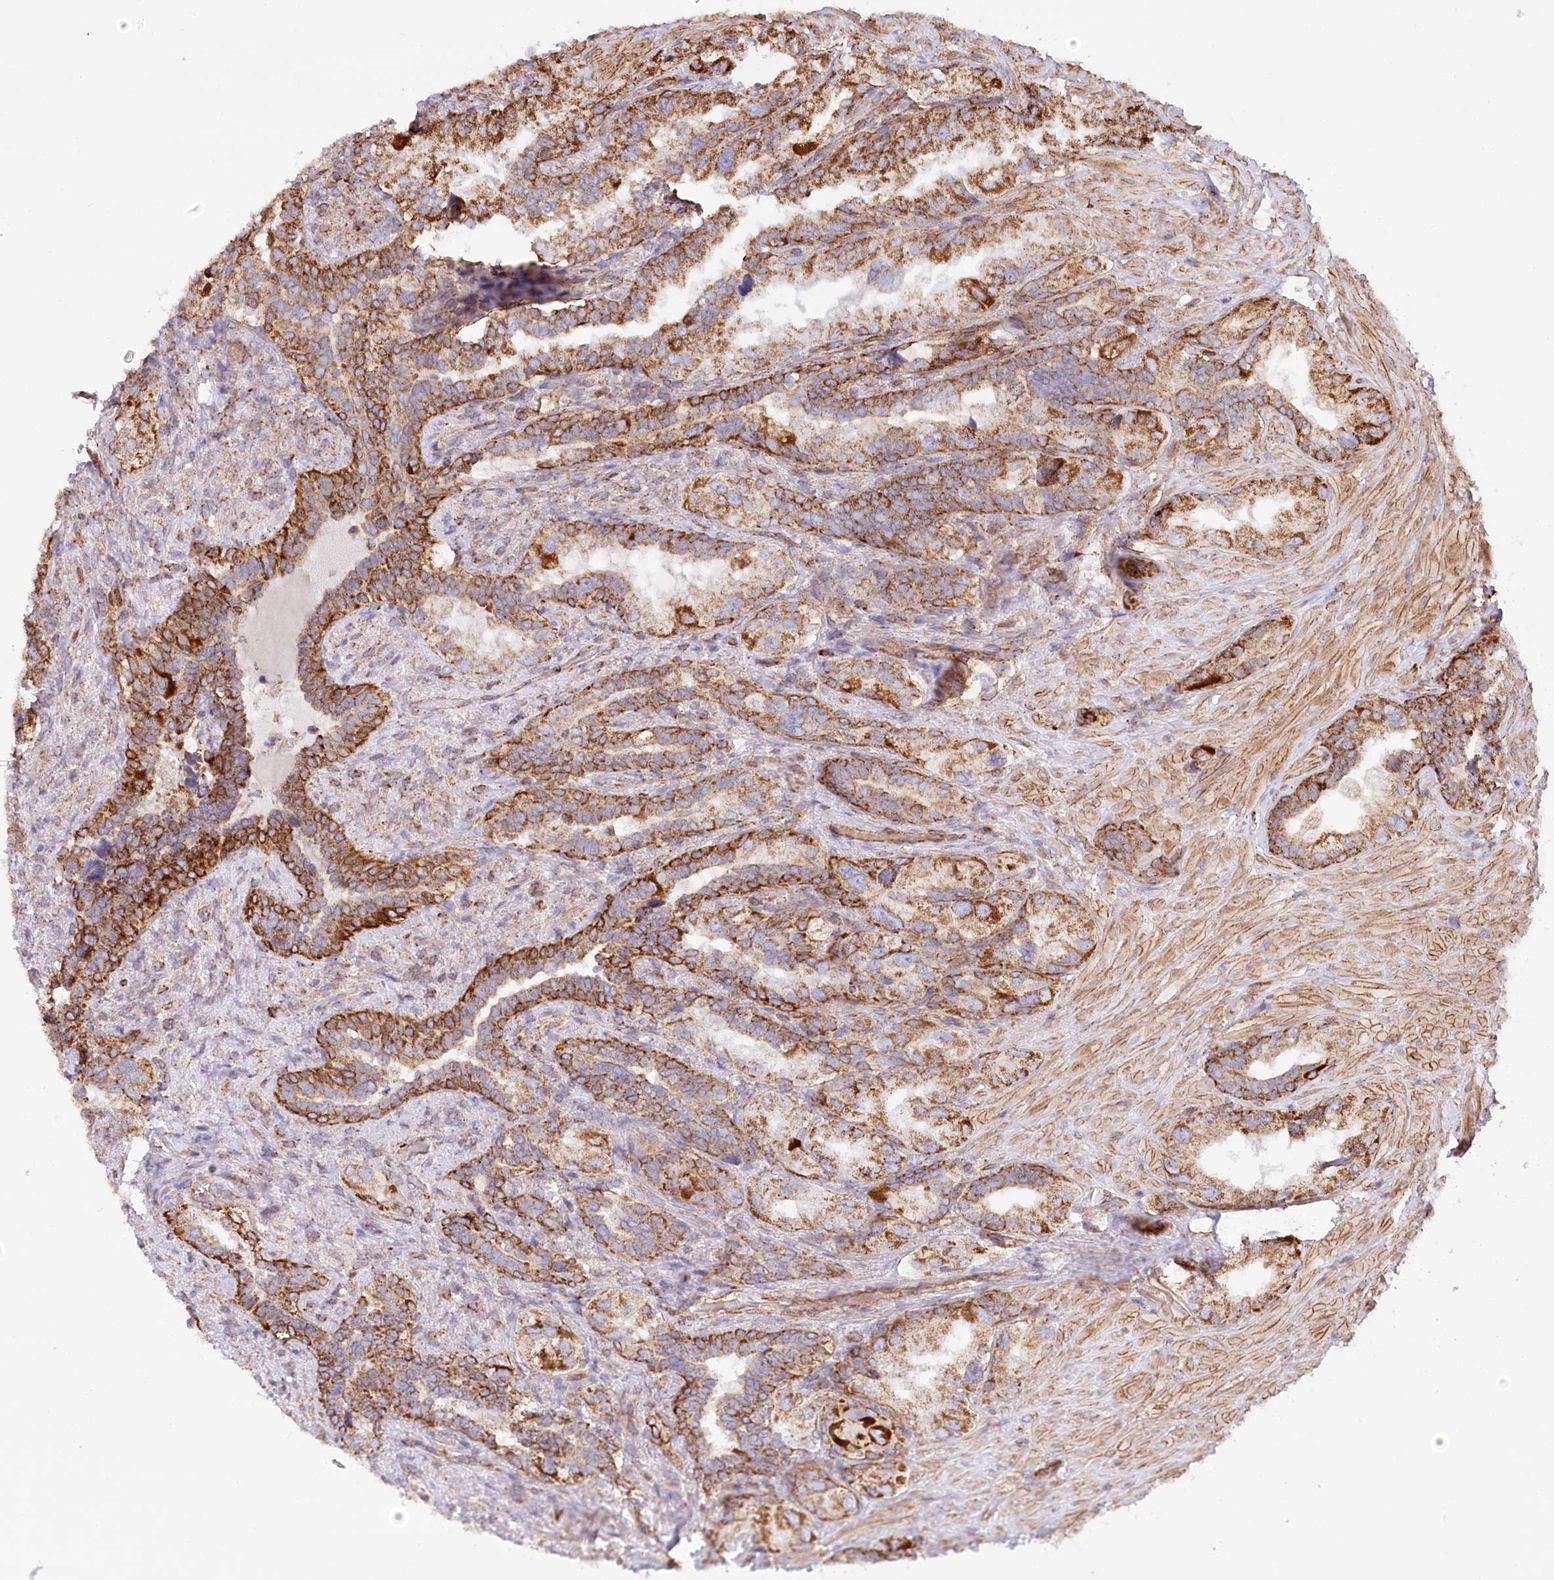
{"staining": {"intensity": "strong", "quantity": ">75%", "location": "cytoplasmic/membranous"}, "tissue": "seminal vesicle", "cell_type": "Glandular cells", "image_type": "normal", "snomed": [{"axis": "morphology", "description": "Normal tissue, NOS"}, {"axis": "topography", "description": "Seminal veicle"}, {"axis": "topography", "description": "Peripheral nerve tissue"}], "caption": "This photomicrograph exhibits benign seminal vesicle stained with IHC to label a protein in brown. The cytoplasmic/membranous of glandular cells show strong positivity for the protein. Nuclei are counter-stained blue.", "gene": "UMPS", "patient": {"sex": "male", "age": 67}}